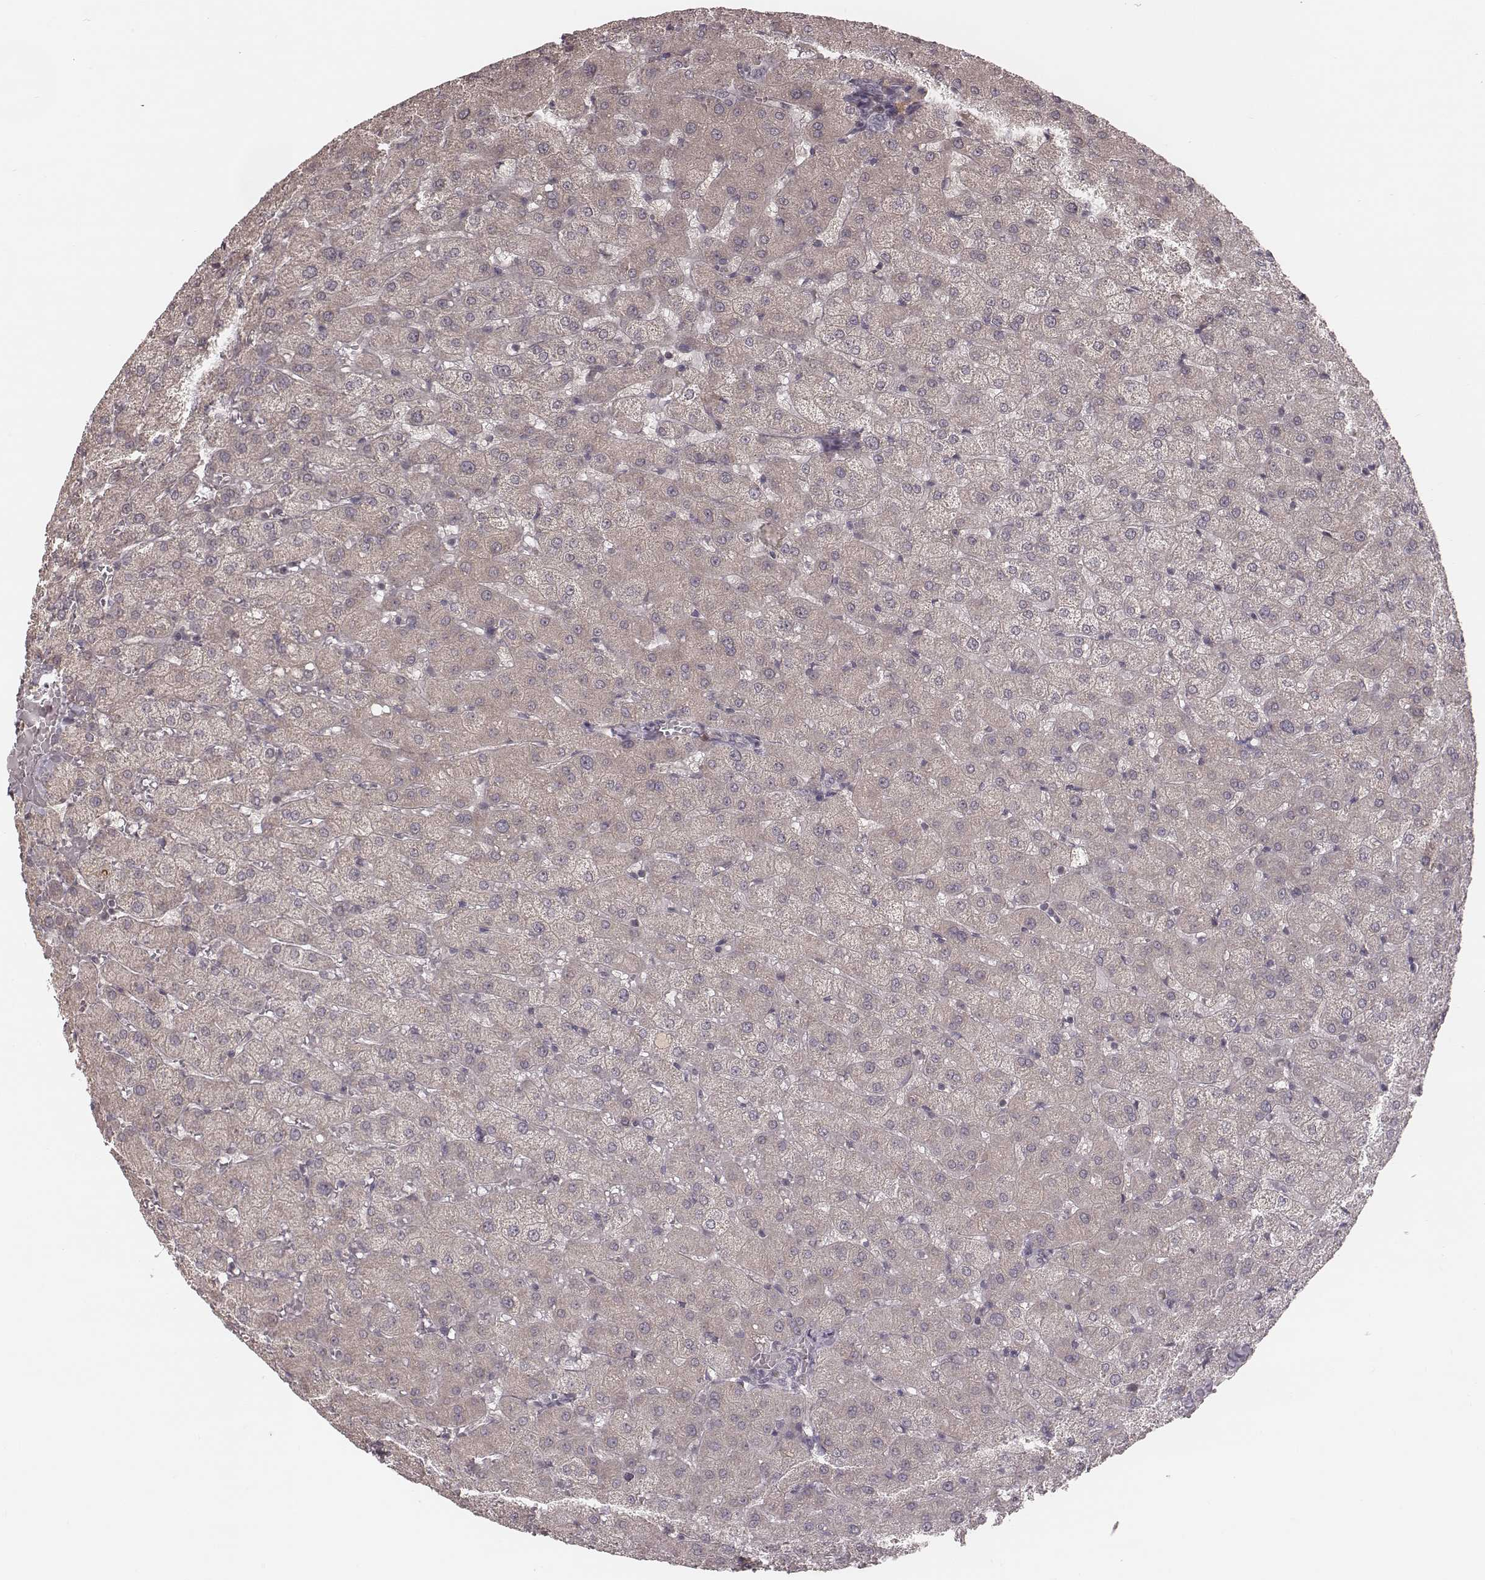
{"staining": {"intensity": "negative", "quantity": "none", "location": "none"}, "tissue": "liver", "cell_type": "Cholangiocytes", "image_type": "normal", "snomed": [{"axis": "morphology", "description": "Normal tissue, NOS"}, {"axis": "topography", "description": "Liver"}], "caption": "This is an immunohistochemistry image of unremarkable liver. There is no positivity in cholangiocytes.", "gene": "IL5", "patient": {"sex": "female", "age": 50}}